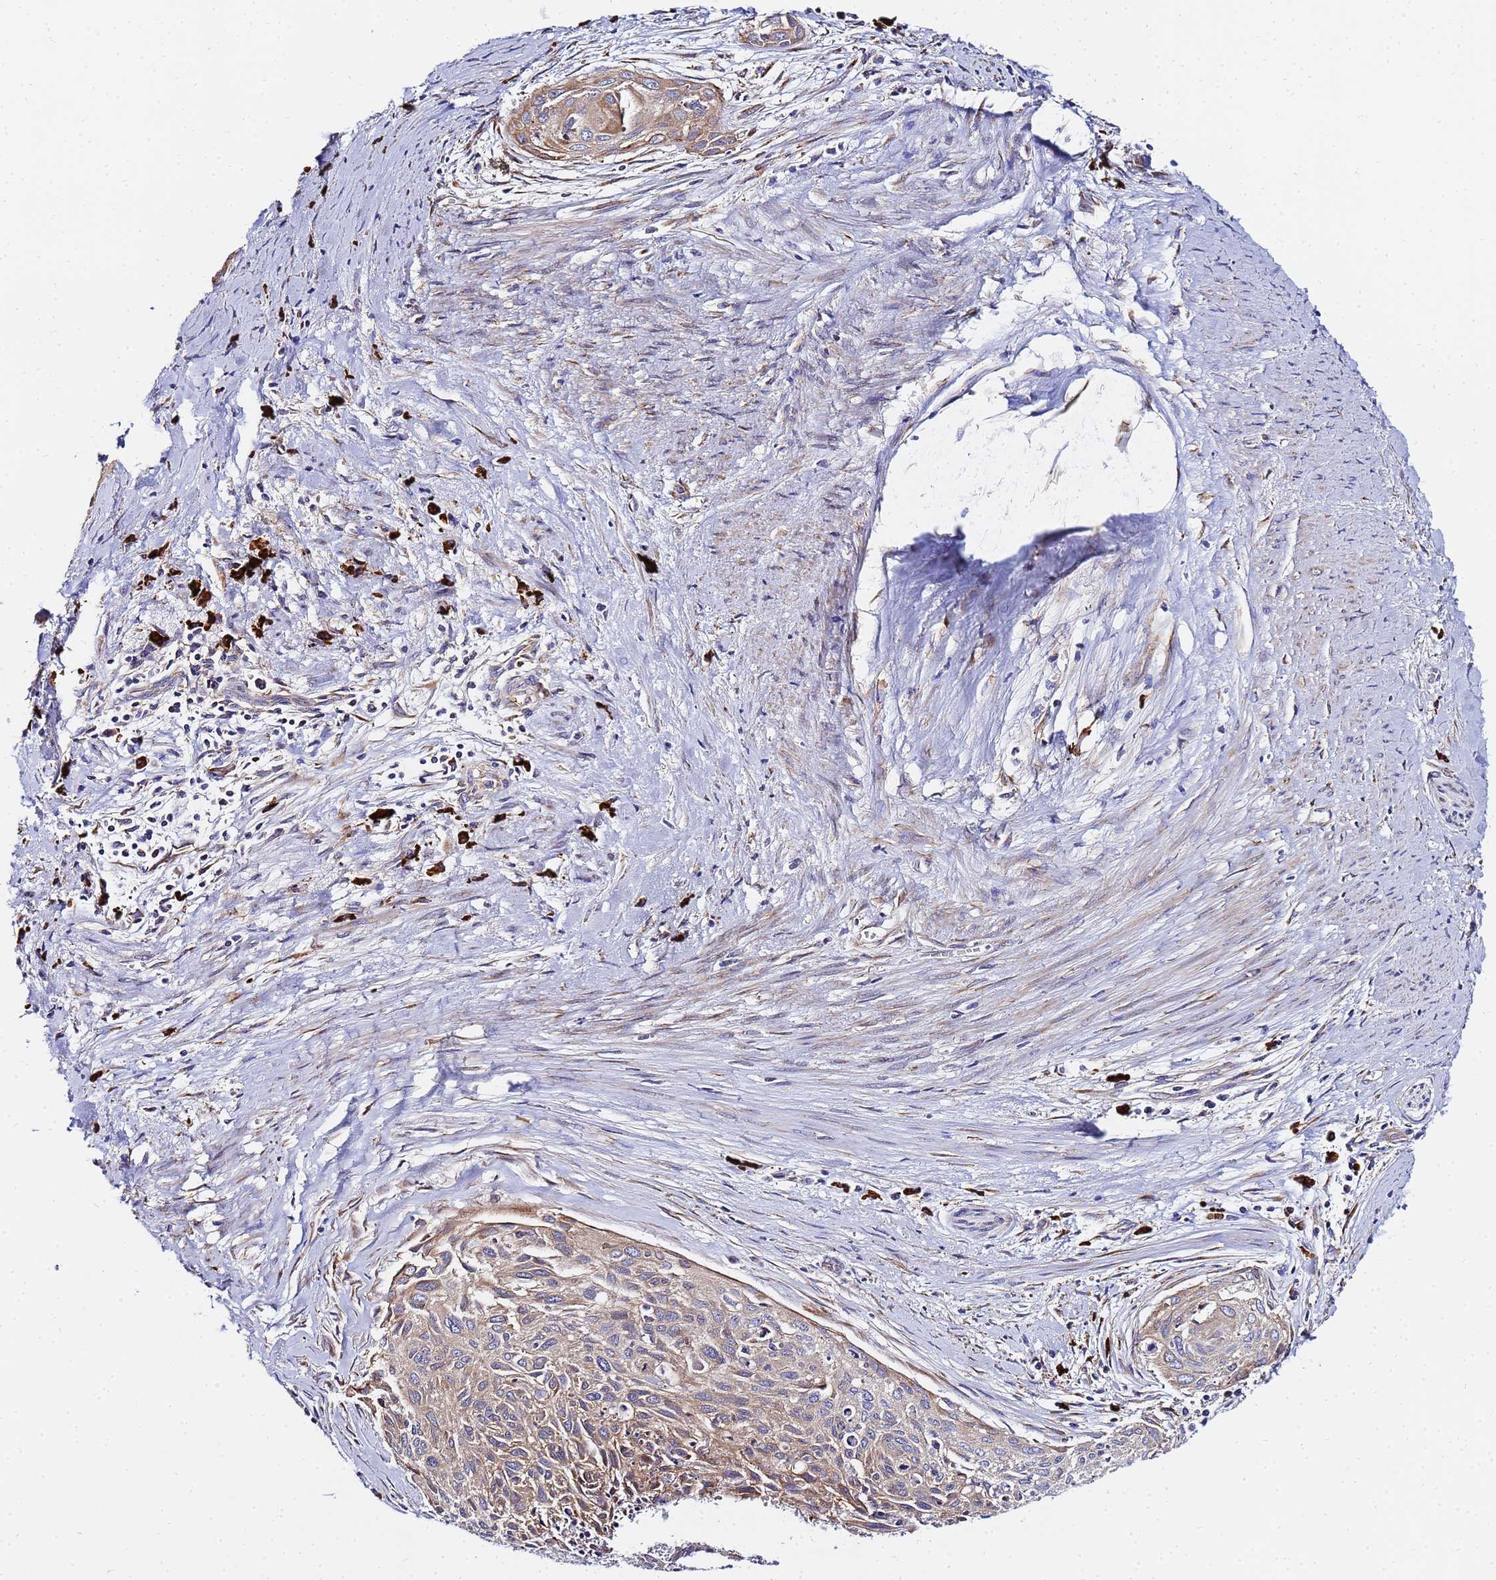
{"staining": {"intensity": "weak", "quantity": "25%-75%", "location": "cytoplasmic/membranous"}, "tissue": "cervical cancer", "cell_type": "Tumor cells", "image_type": "cancer", "snomed": [{"axis": "morphology", "description": "Squamous cell carcinoma, NOS"}, {"axis": "topography", "description": "Cervix"}], "caption": "Cervical cancer (squamous cell carcinoma) tissue demonstrates weak cytoplasmic/membranous staining in about 25%-75% of tumor cells, visualized by immunohistochemistry. Nuclei are stained in blue.", "gene": "POM121", "patient": {"sex": "female", "age": 55}}